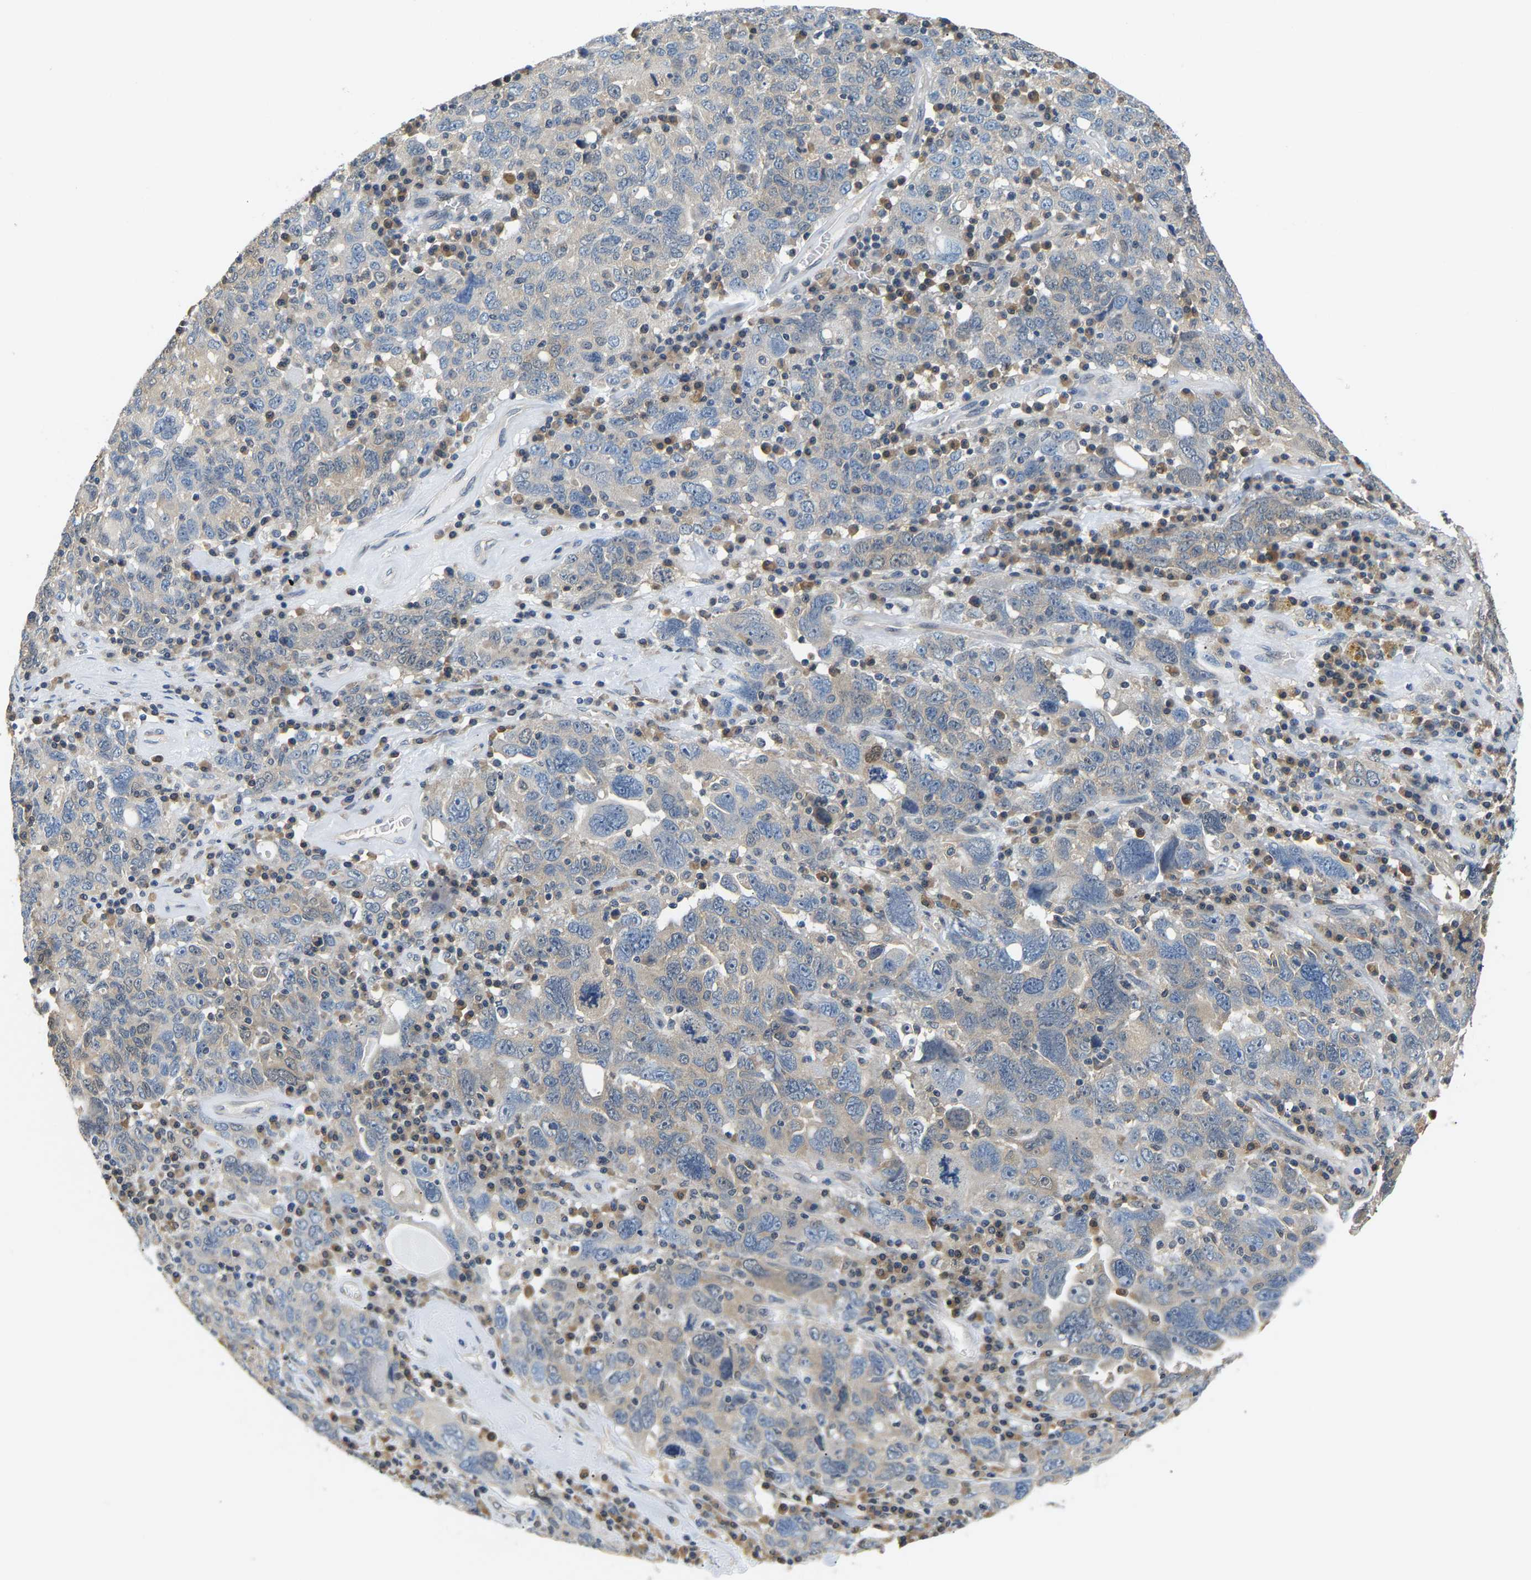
{"staining": {"intensity": "weak", "quantity": "<25%", "location": "cytoplasmic/membranous"}, "tissue": "ovarian cancer", "cell_type": "Tumor cells", "image_type": "cancer", "snomed": [{"axis": "morphology", "description": "Carcinoma, endometroid"}, {"axis": "topography", "description": "Ovary"}], "caption": "IHC histopathology image of neoplastic tissue: human endometroid carcinoma (ovarian) stained with DAB shows no significant protein expression in tumor cells.", "gene": "ARHGEF12", "patient": {"sex": "female", "age": 62}}